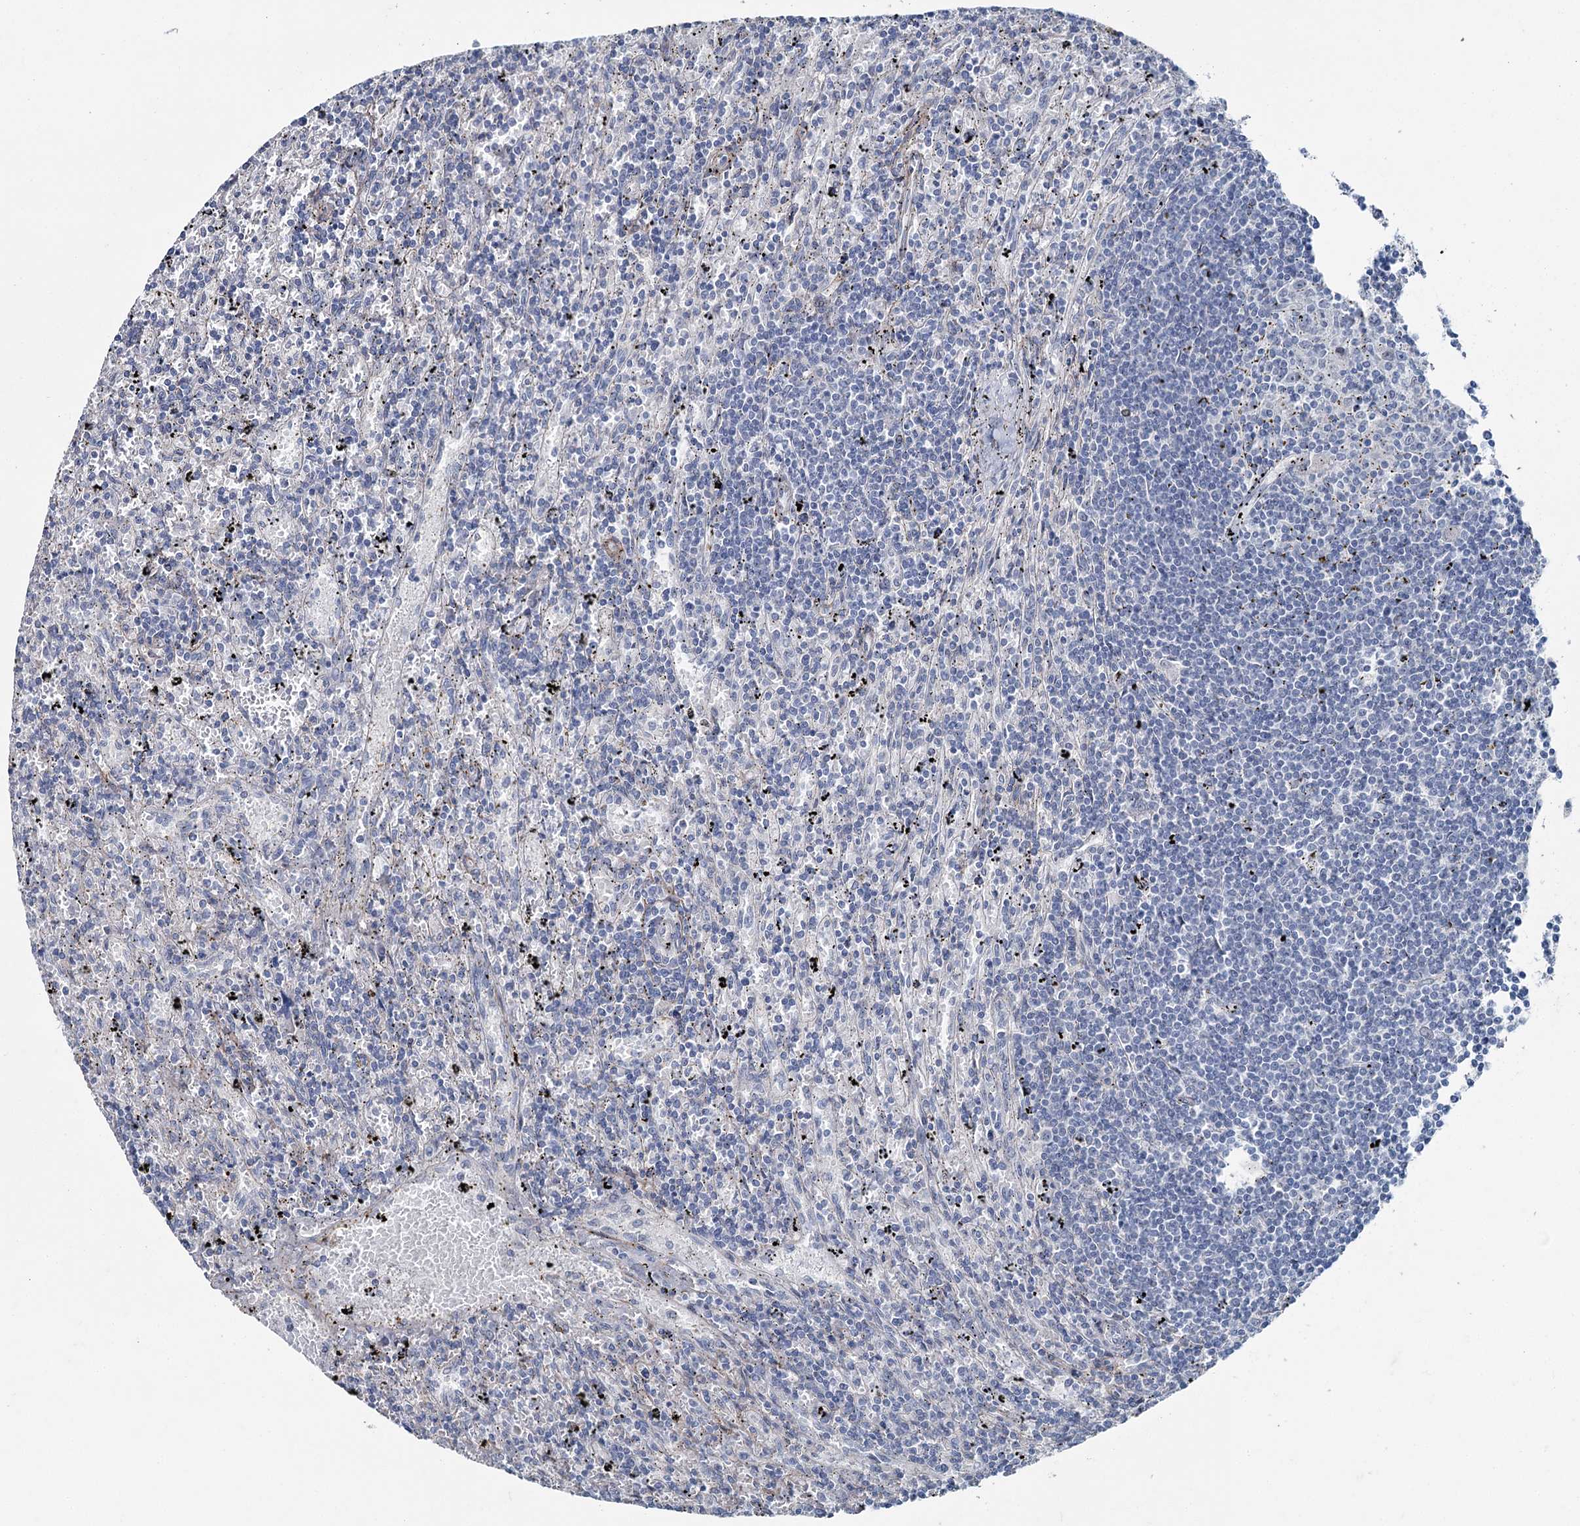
{"staining": {"intensity": "negative", "quantity": "none", "location": "none"}, "tissue": "lymphoma", "cell_type": "Tumor cells", "image_type": "cancer", "snomed": [{"axis": "morphology", "description": "Malignant lymphoma, non-Hodgkin's type, Low grade"}, {"axis": "topography", "description": "Spleen"}], "caption": "Immunohistochemical staining of low-grade malignant lymphoma, non-Hodgkin's type exhibits no significant expression in tumor cells.", "gene": "FAM120B", "patient": {"sex": "male", "age": 76}}